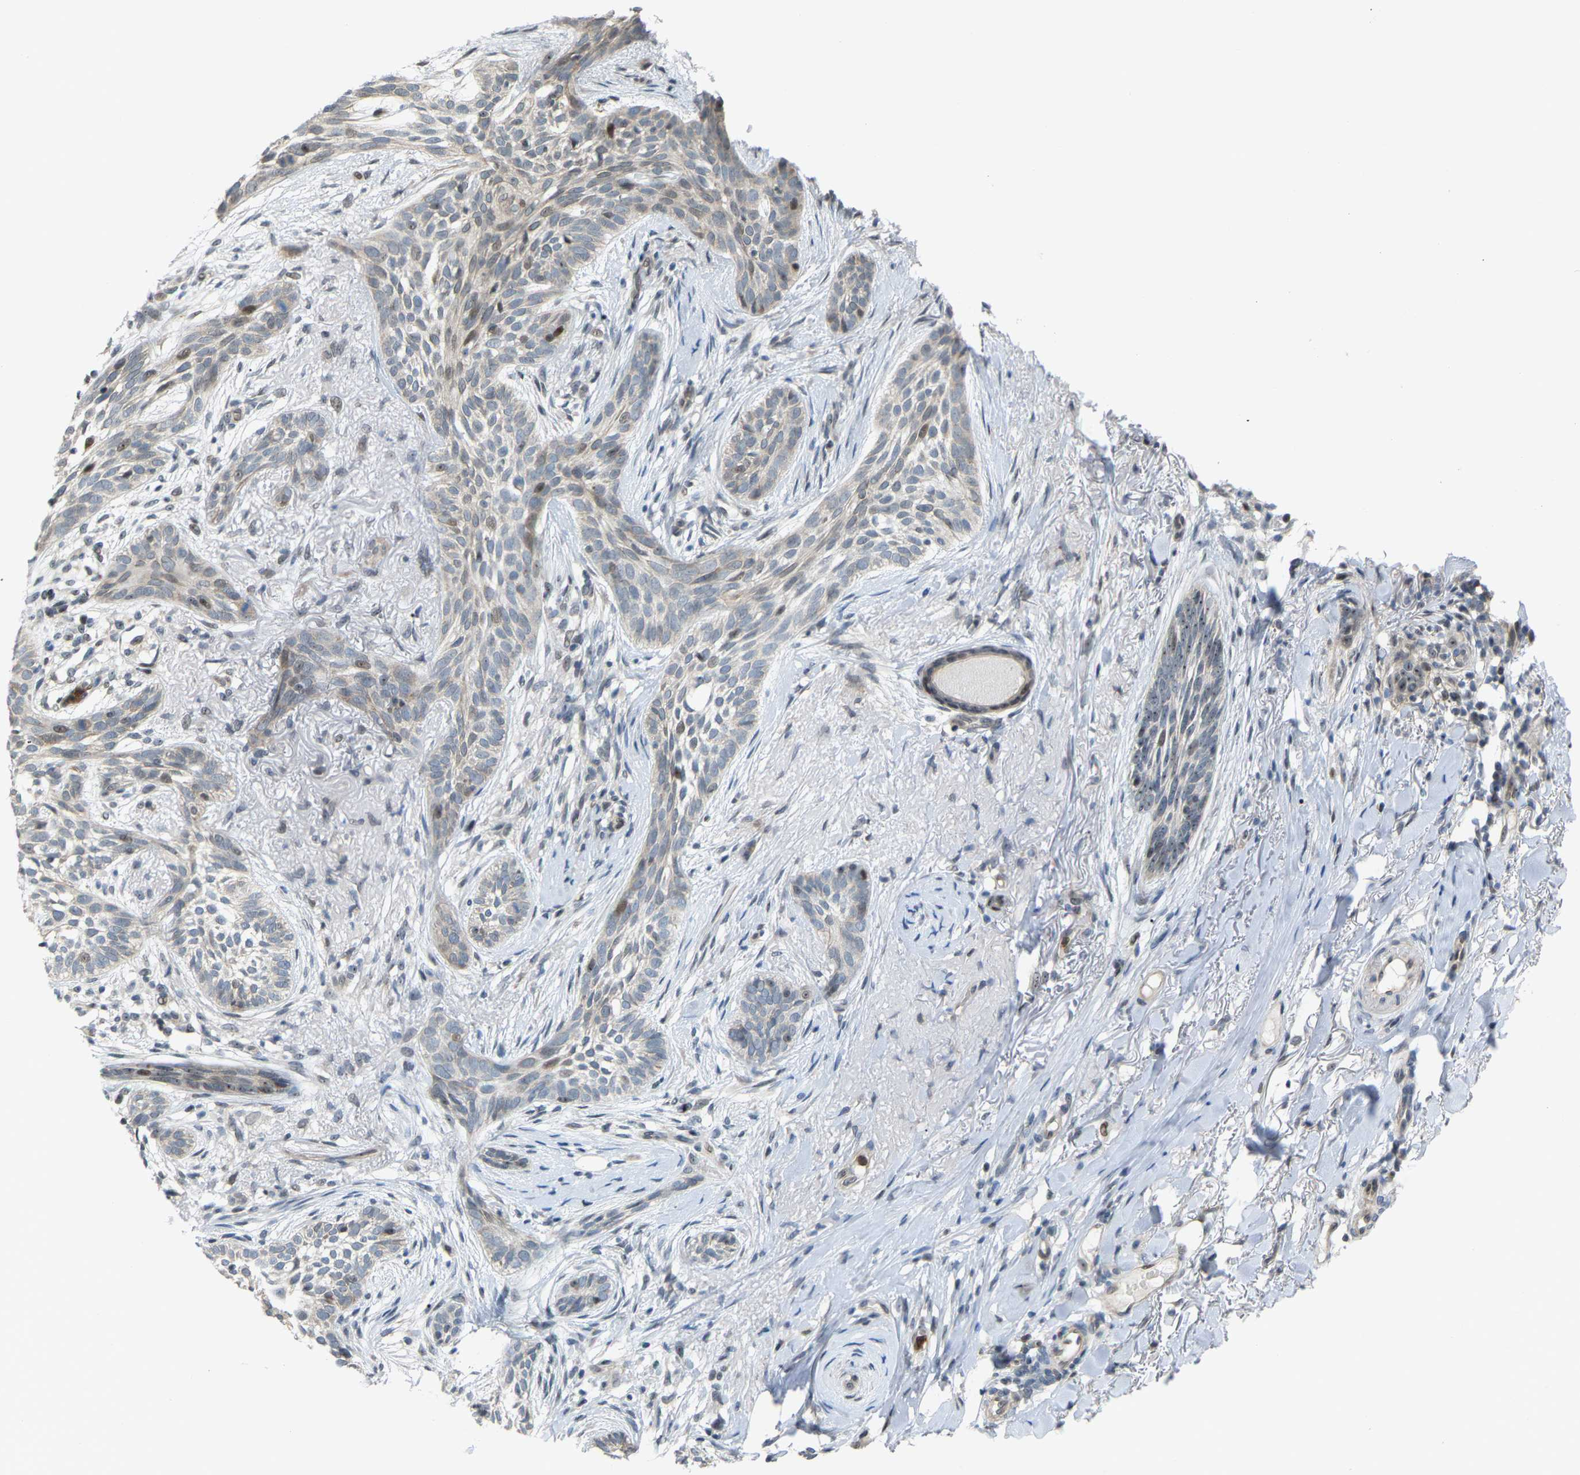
{"staining": {"intensity": "negative", "quantity": "none", "location": "none"}, "tissue": "skin cancer", "cell_type": "Tumor cells", "image_type": "cancer", "snomed": [{"axis": "morphology", "description": "Basal cell carcinoma"}, {"axis": "topography", "description": "Skin"}], "caption": "Protein analysis of basal cell carcinoma (skin) reveals no significant expression in tumor cells.", "gene": "CROT", "patient": {"sex": "female", "age": 88}}